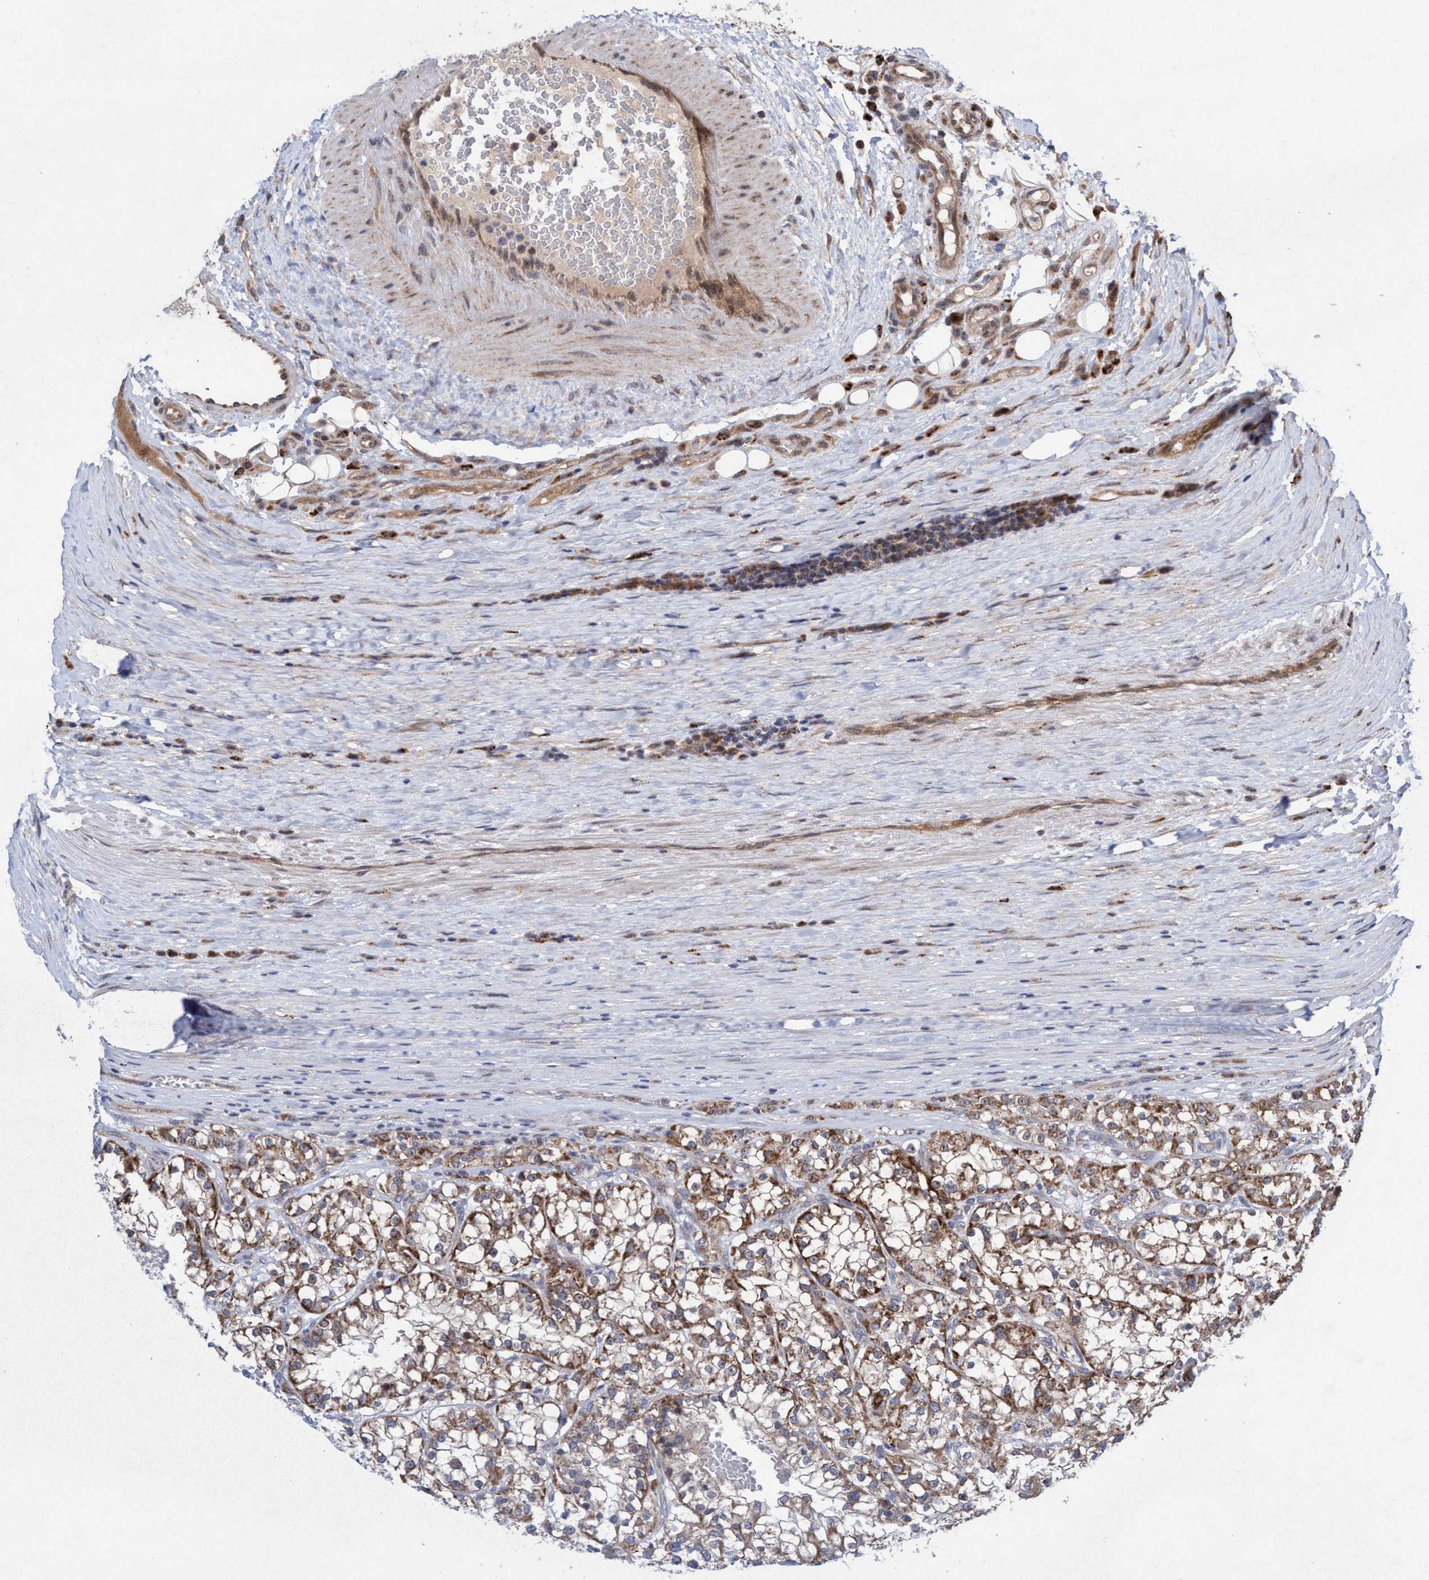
{"staining": {"intensity": "moderate", "quantity": ">75%", "location": "cytoplasmic/membranous"}, "tissue": "renal cancer", "cell_type": "Tumor cells", "image_type": "cancer", "snomed": [{"axis": "morphology", "description": "Adenocarcinoma, NOS"}, {"axis": "topography", "description": "Kidney"}], "caption": "Immunohistochemistry (IHC) micrograph of adenocarcinoma (renal) stained for a protein (brown), which displays medium levels of moderate cytoplasmic/membranous staining in about >75% of tumor cells.", "gene": "P2RY14", "patient": {"sex": "female", "age": 52}}